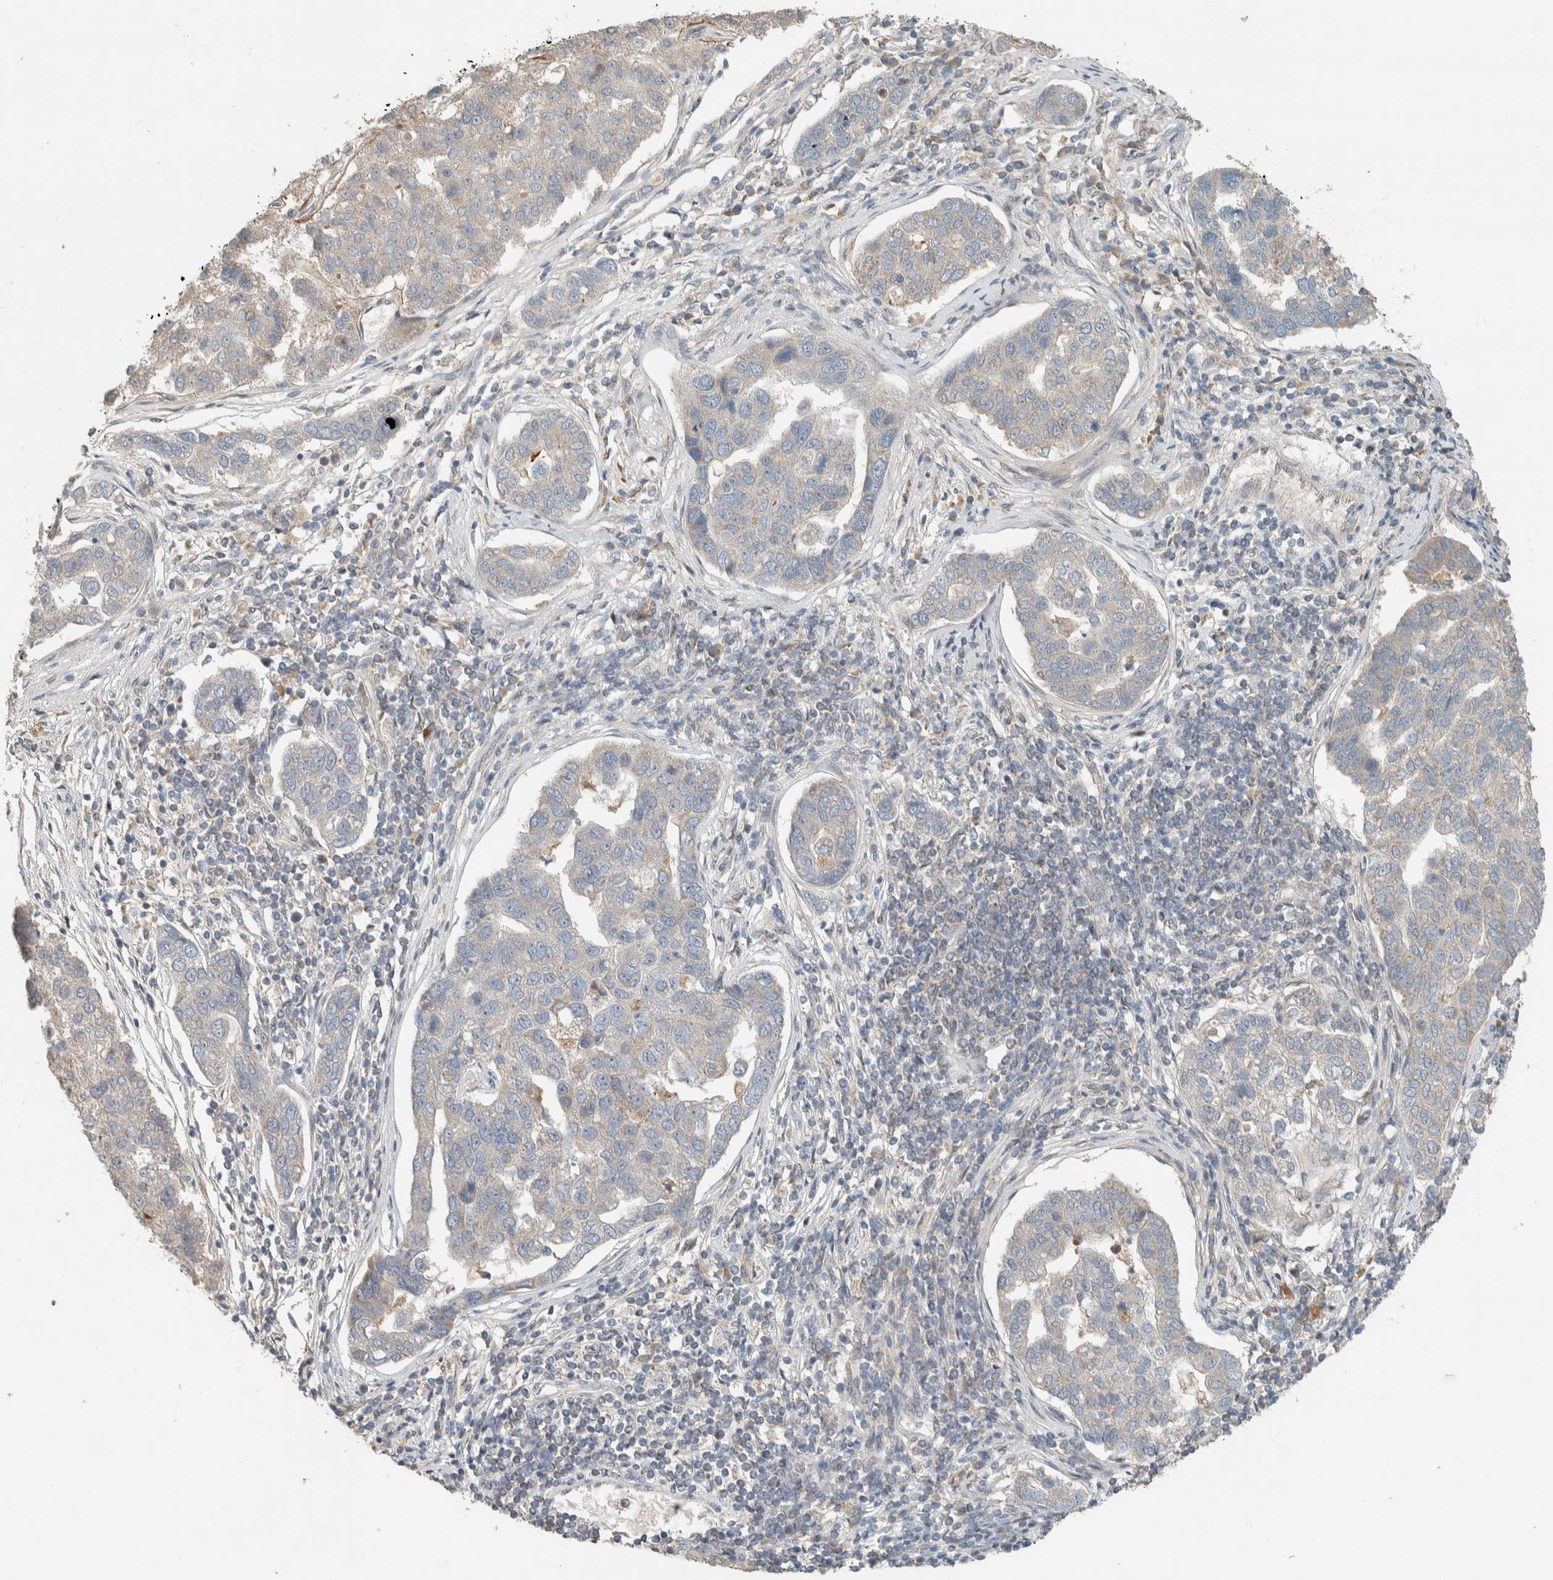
{"staining": {"intensity": "negative", "quantity": "none", "location": "none"}, "tissue": "pancreatic cancer", "cell_type": "Tumor cells", "image_type": "cancer", "snomed": [{"axis": "morphology", "description": "Adenocarcinoma, NOS"}, {"axis": "topography", "description": "Pancreas"}], "caption": "Immunohistochemistry histopathology image of neoplastic tissue: adenocarcinoma (pancreatic) stained with DAB exhibits no significant protein expression in tumor cells.", "gene": "NBR1", "patient": {"sex": "female", "age": 61}}